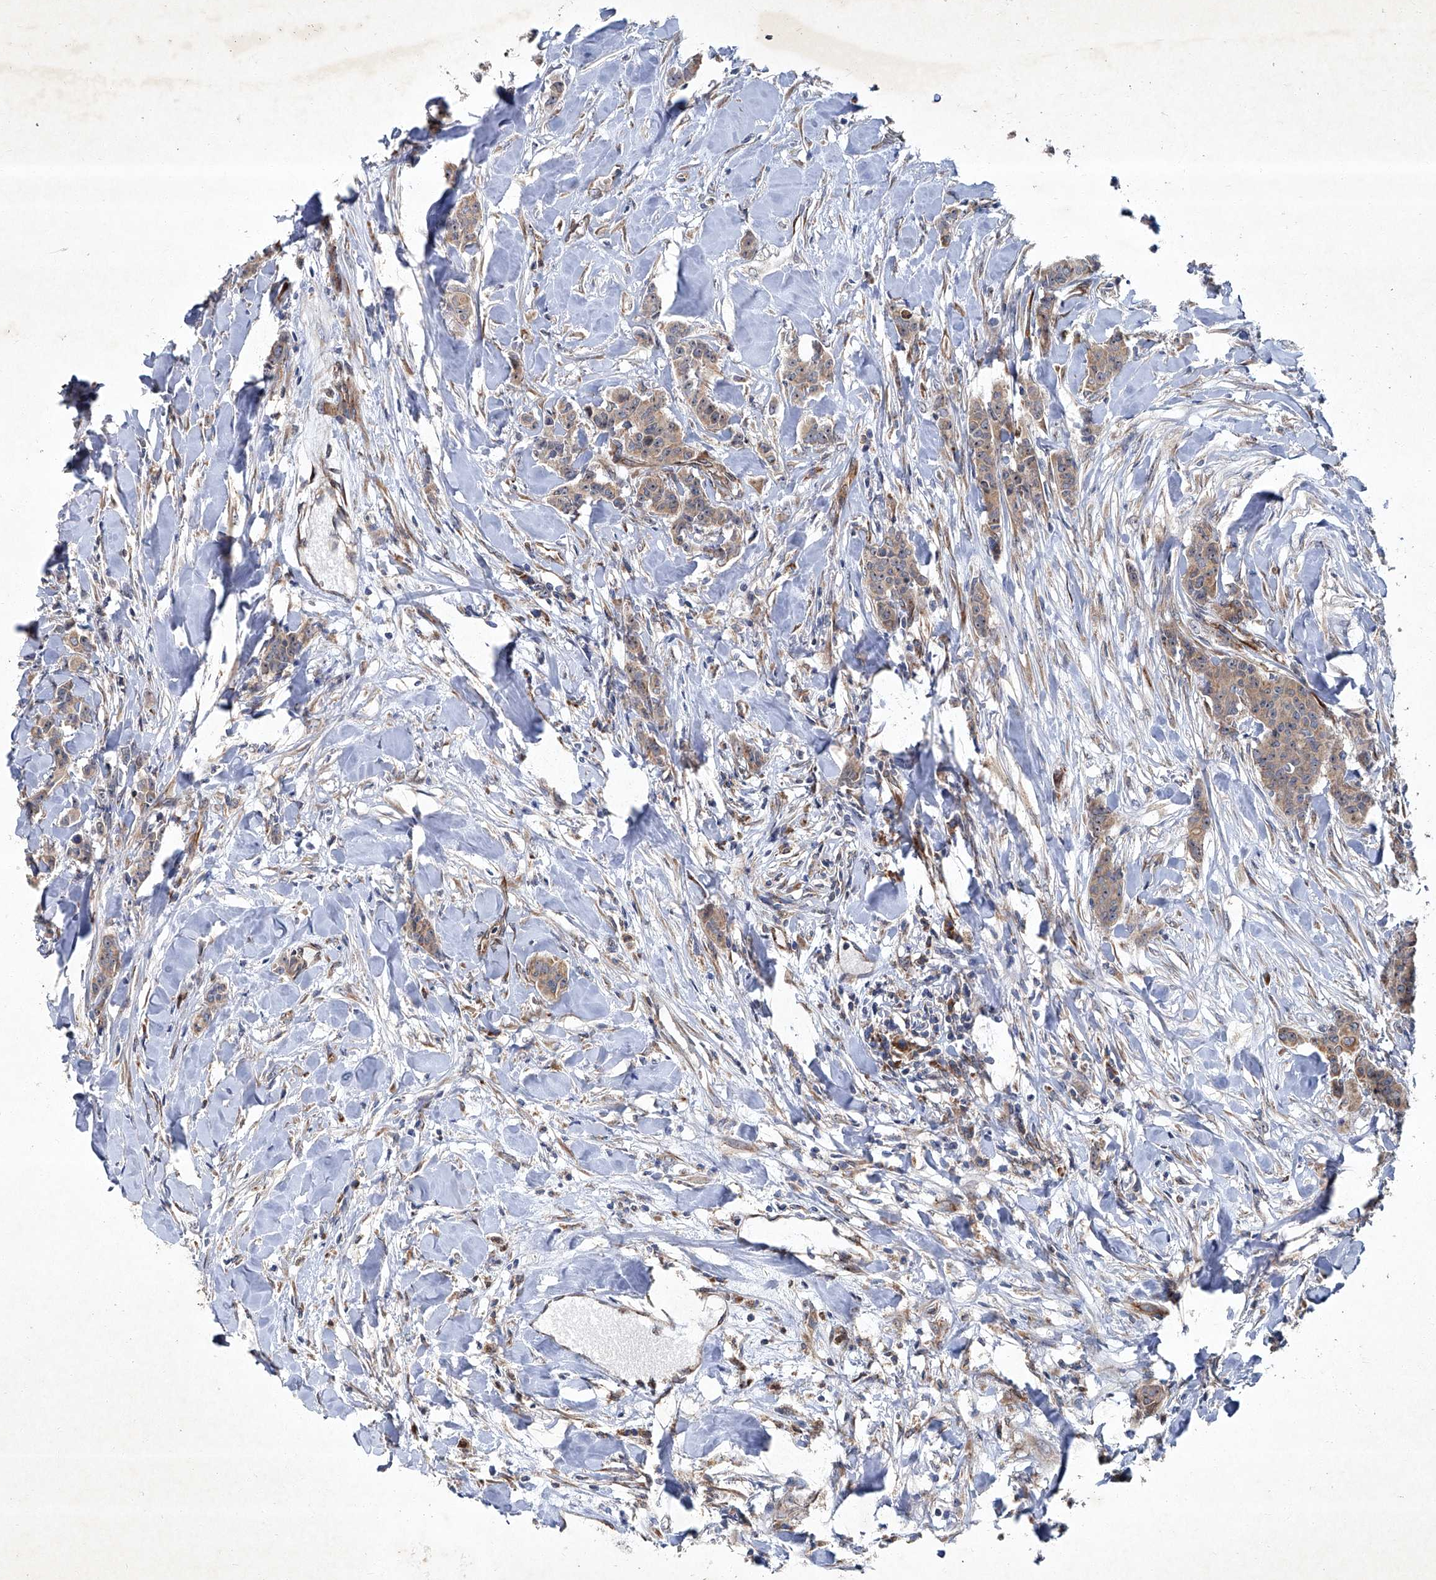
{"staining": {"intensity": "moderate", "quantity": ">75%", "location": "cytoplasmic/membranous,nuclear"}, "tissue": "breast cancer", "cell_type": "Tumor cells", "image_type": "cancer", "snomed": [{"axis": "morphology", "description": "Duct carcinoma"}, {"axis": "topography", "description": "Breast"}], "caption": "IHC (DAB (3,3'-diaminobenzidine)) staining of human breast infiltrating ductal carcinoma reveals moderate cytoplasmic/membranous and nuclear protein expression in about >75% of tumor cells.", "gene": "GPR132", "patient": {"sex": "female", "age": 40}}